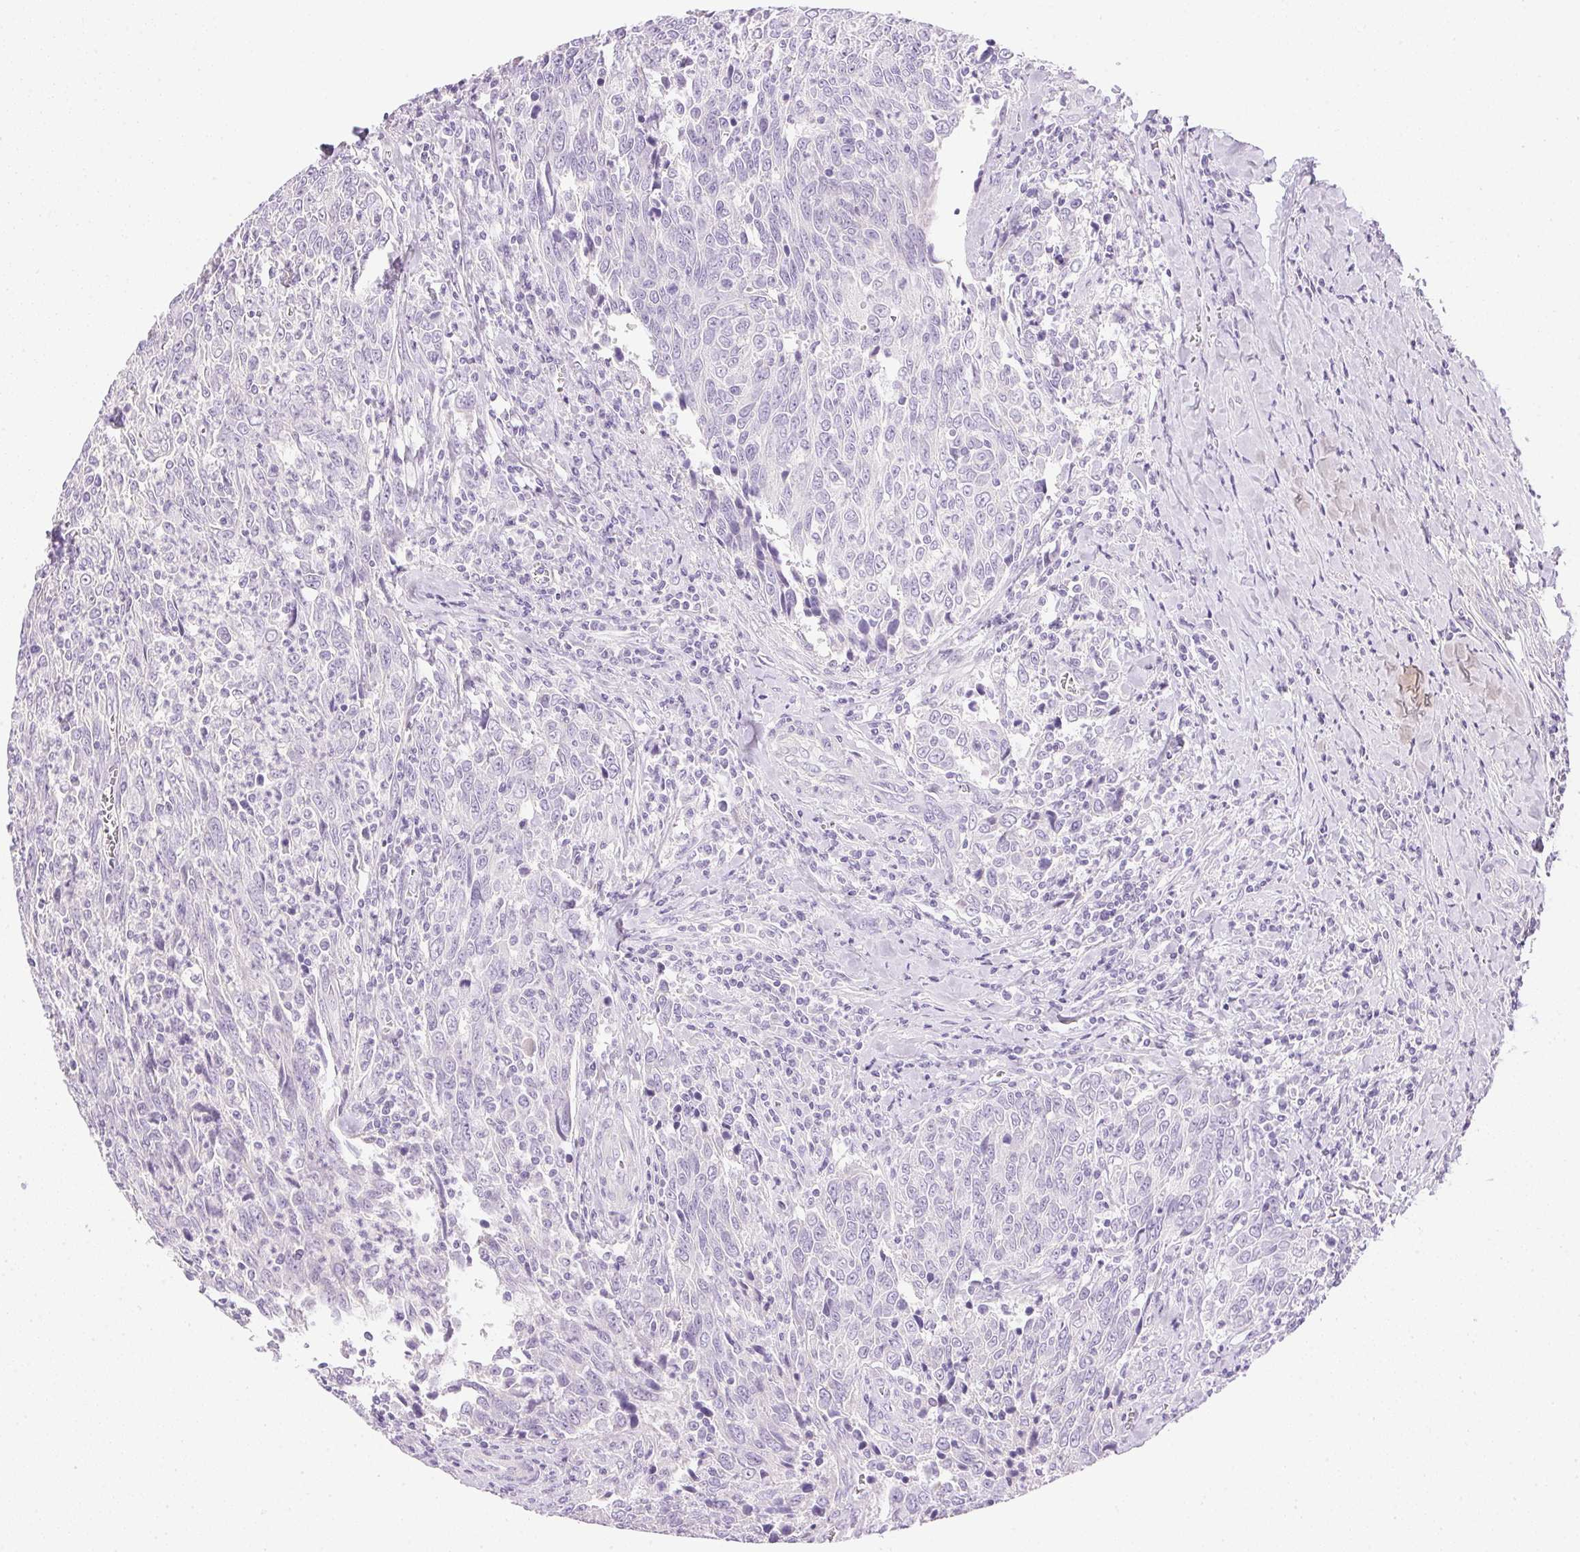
{"staining": {"intensity": "negative", "quantity": "none", "location": "none"}, "tissue": "breast cancer", "cell_type": "Tumor cells", "image_type": "cancer", "snomed": [{"axis": "morphology", "description": "Duct carcinoma"}, {"axis": "topography", "description": "Breast"}], "caption": "This histopathology image is of breast infiltrating ductal carcinoma stained with immunohistochemistry to label a protein in brown with the nuclei are counter-stained blue. There is no expression in tumor cells.", "gene": "CTRL", "patient": {"sex": "female", "age": 50}}